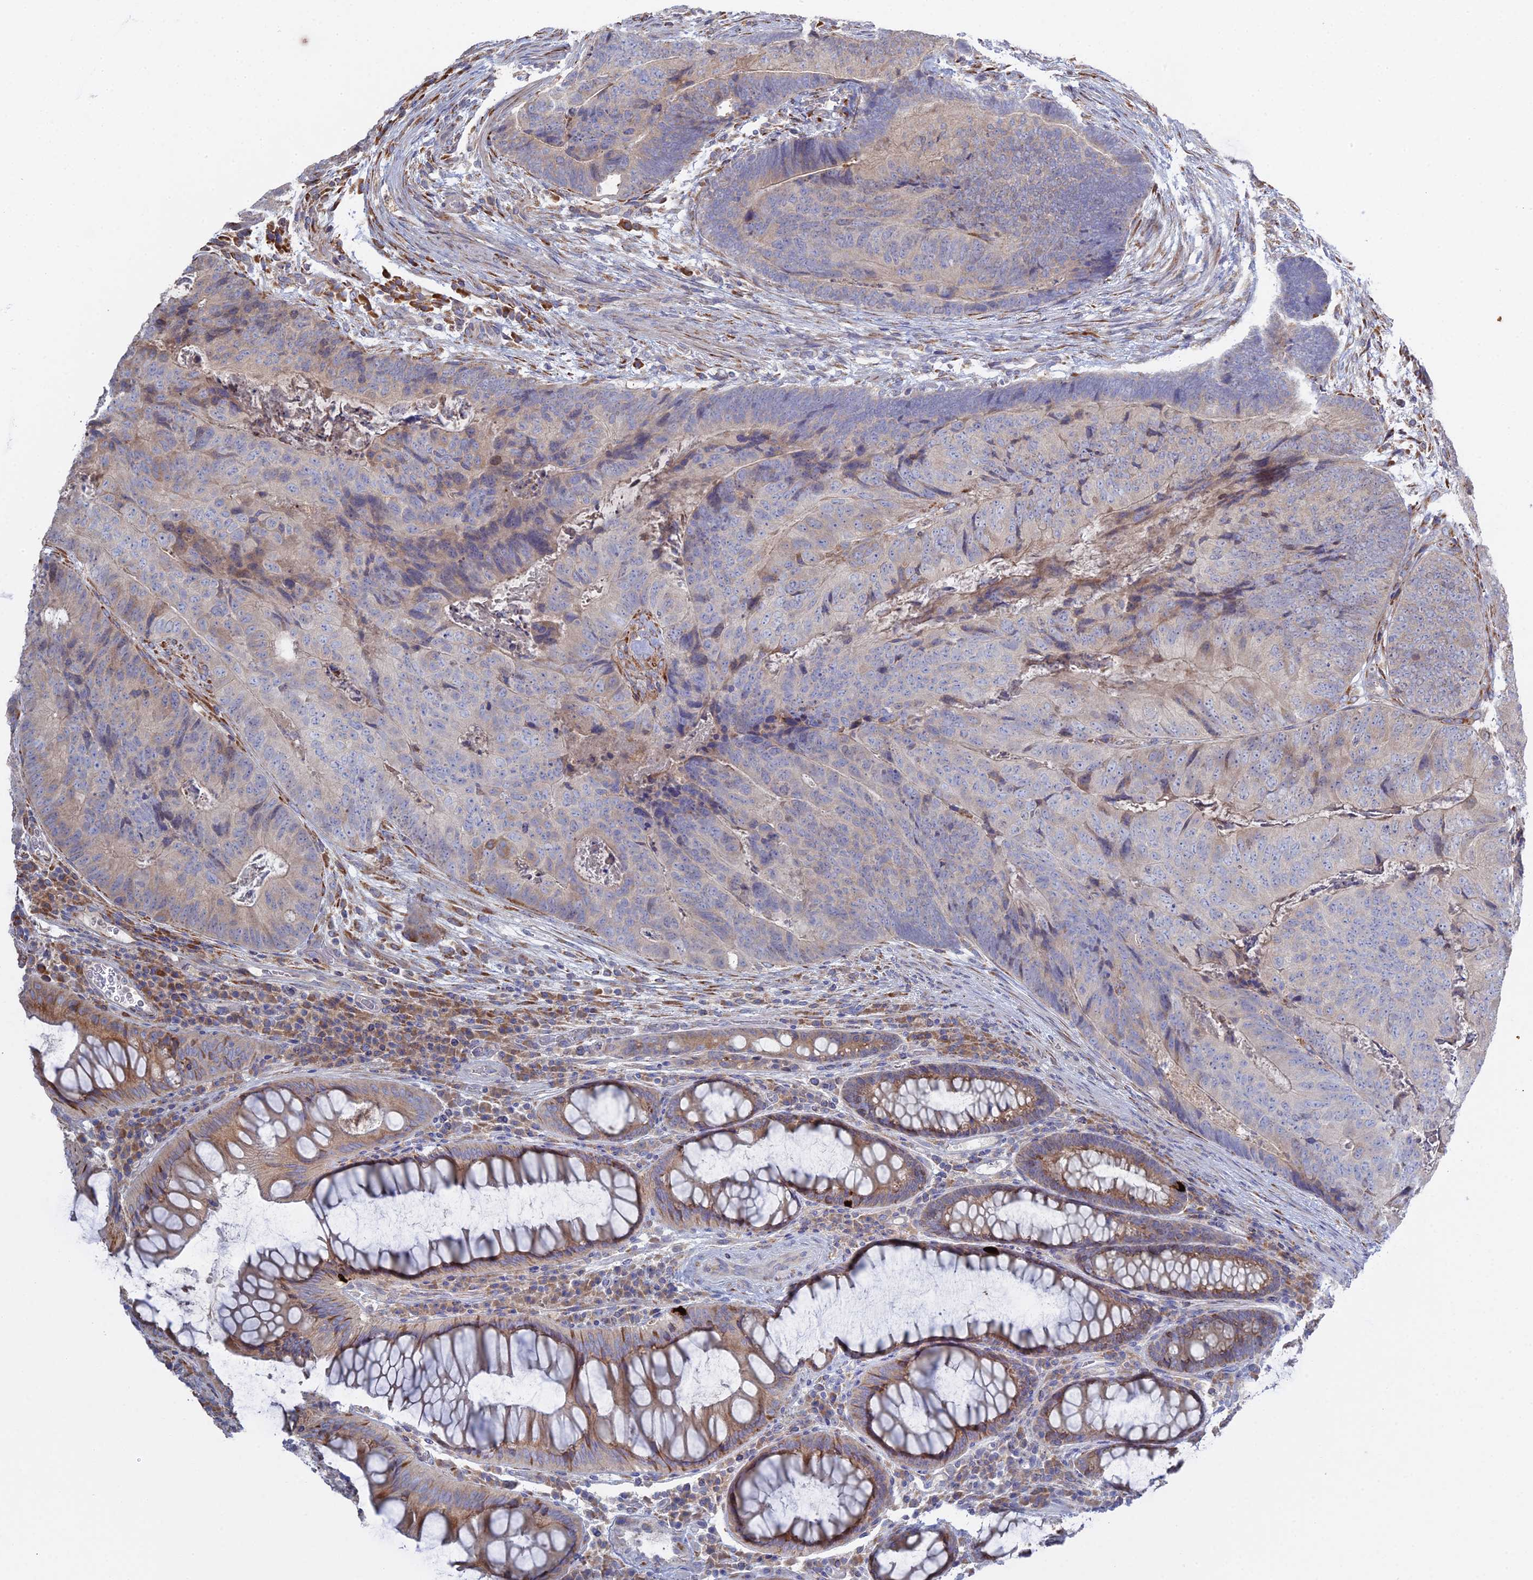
{"staining": {"intensity": "negative", "quantity": "none", "location": "none"}, "tissue": "colorectal cancer", "cell_type": "Tumor cells", "image_type": "cancer", "snomed": [{"axis": "morphology", "description": "Adenocarcinoma, NOS"}, {"axis": "topography", "description": "Colon"}], "caption": "Protein analysis of colorectal cancer exhibits no significant expression in tumor cells. (DAB immunohistochemistry (IHC), high magnification).", "gene": "TRAPPC6A", "patient": {"sex": "female", "age": 67}}